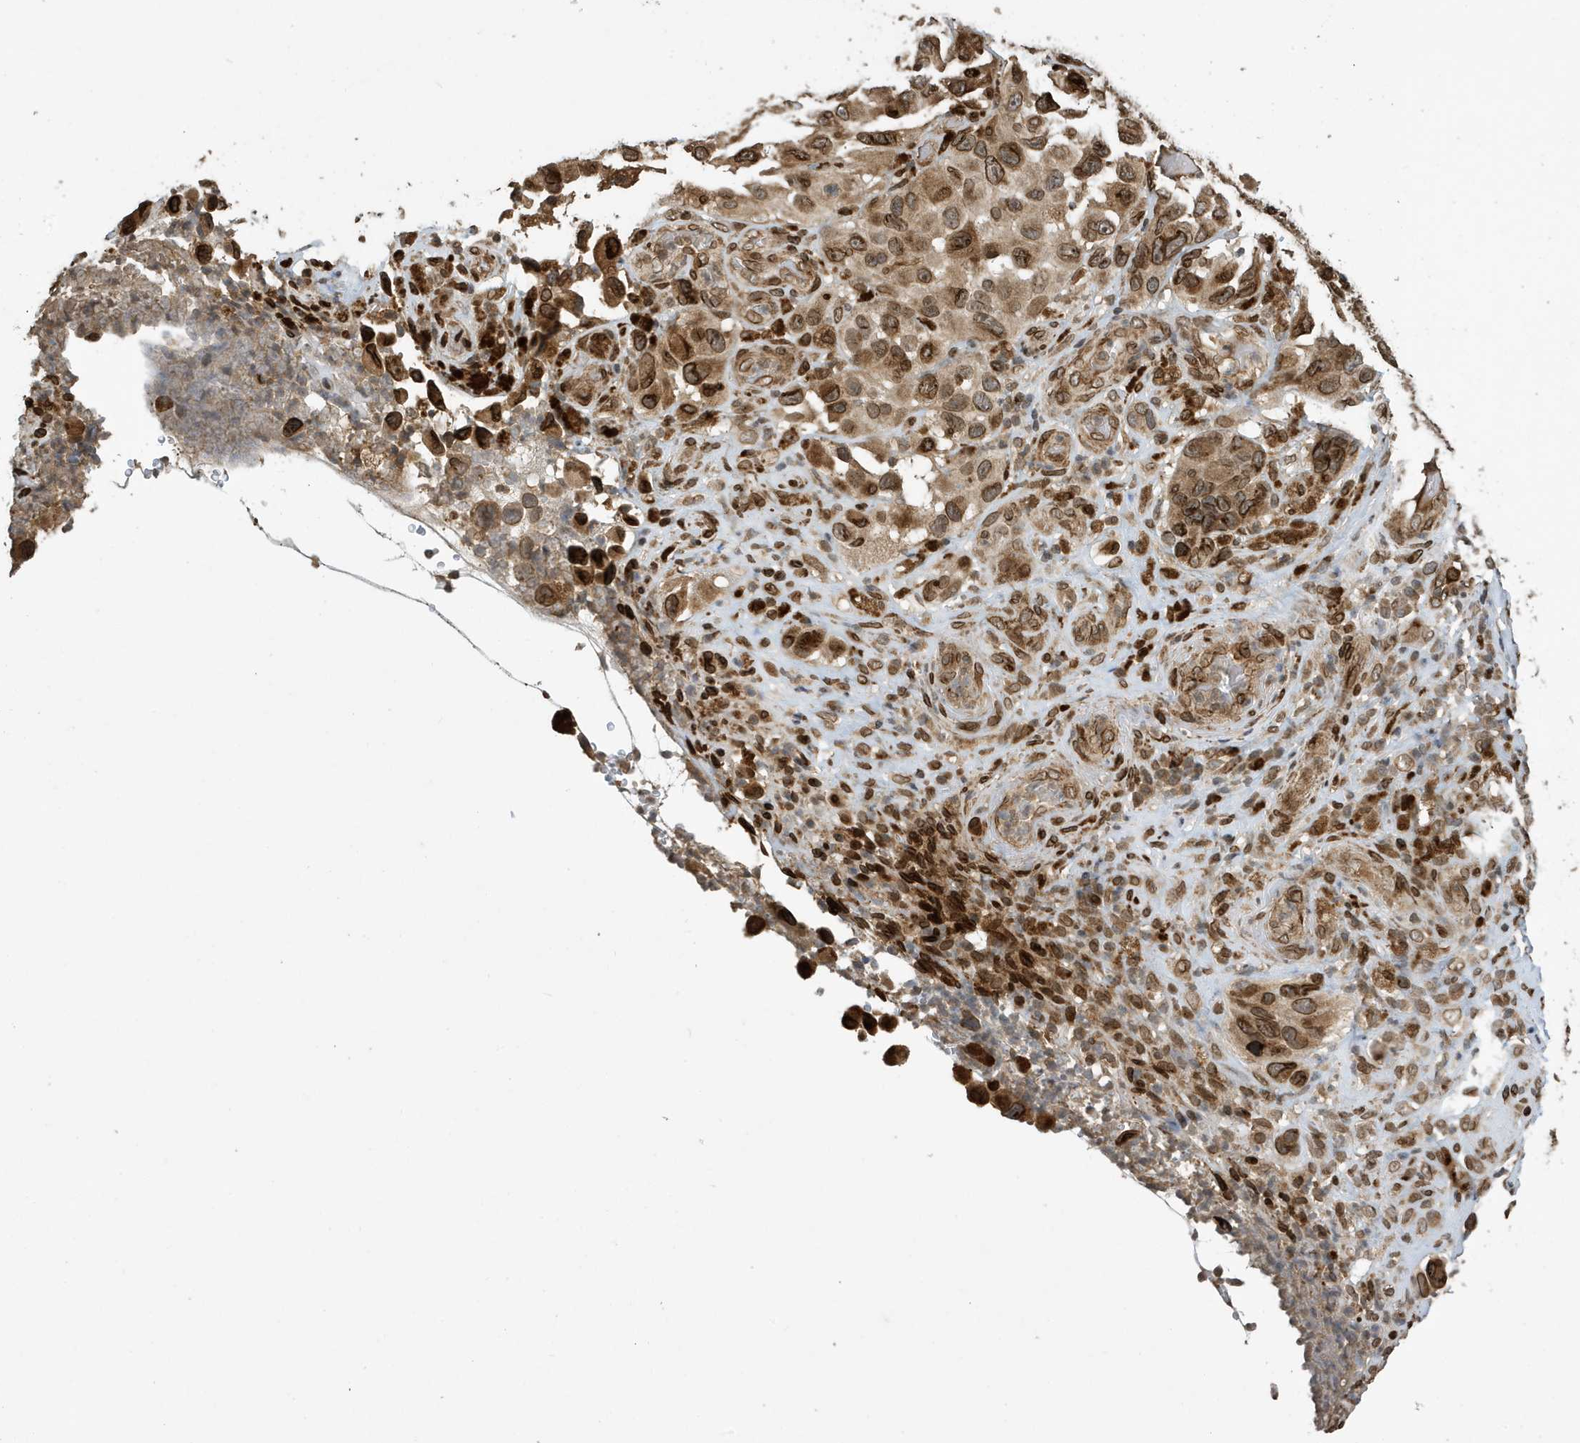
{"staining": {"intensity": "moderate", "quantity": ">75%", "location": "cytoplasmic/membranous,nuclear"}, "tissue": "melanoma", "cell_type": "Tumor cells", "image_type": "cancer", "snomed": [{"axis": "morphology", "description": "Malignant melanoma, NOS"}, {"axis": "topography", "description": "Skin"}], "caption": "Tumor cells display medium levels of moderate cytoplasmic/membranous and nuclear expression in about >75% of cells in malignant melanoma.", "gene": "DUSP18", "patient": {"sex": "female", "age": 73}}